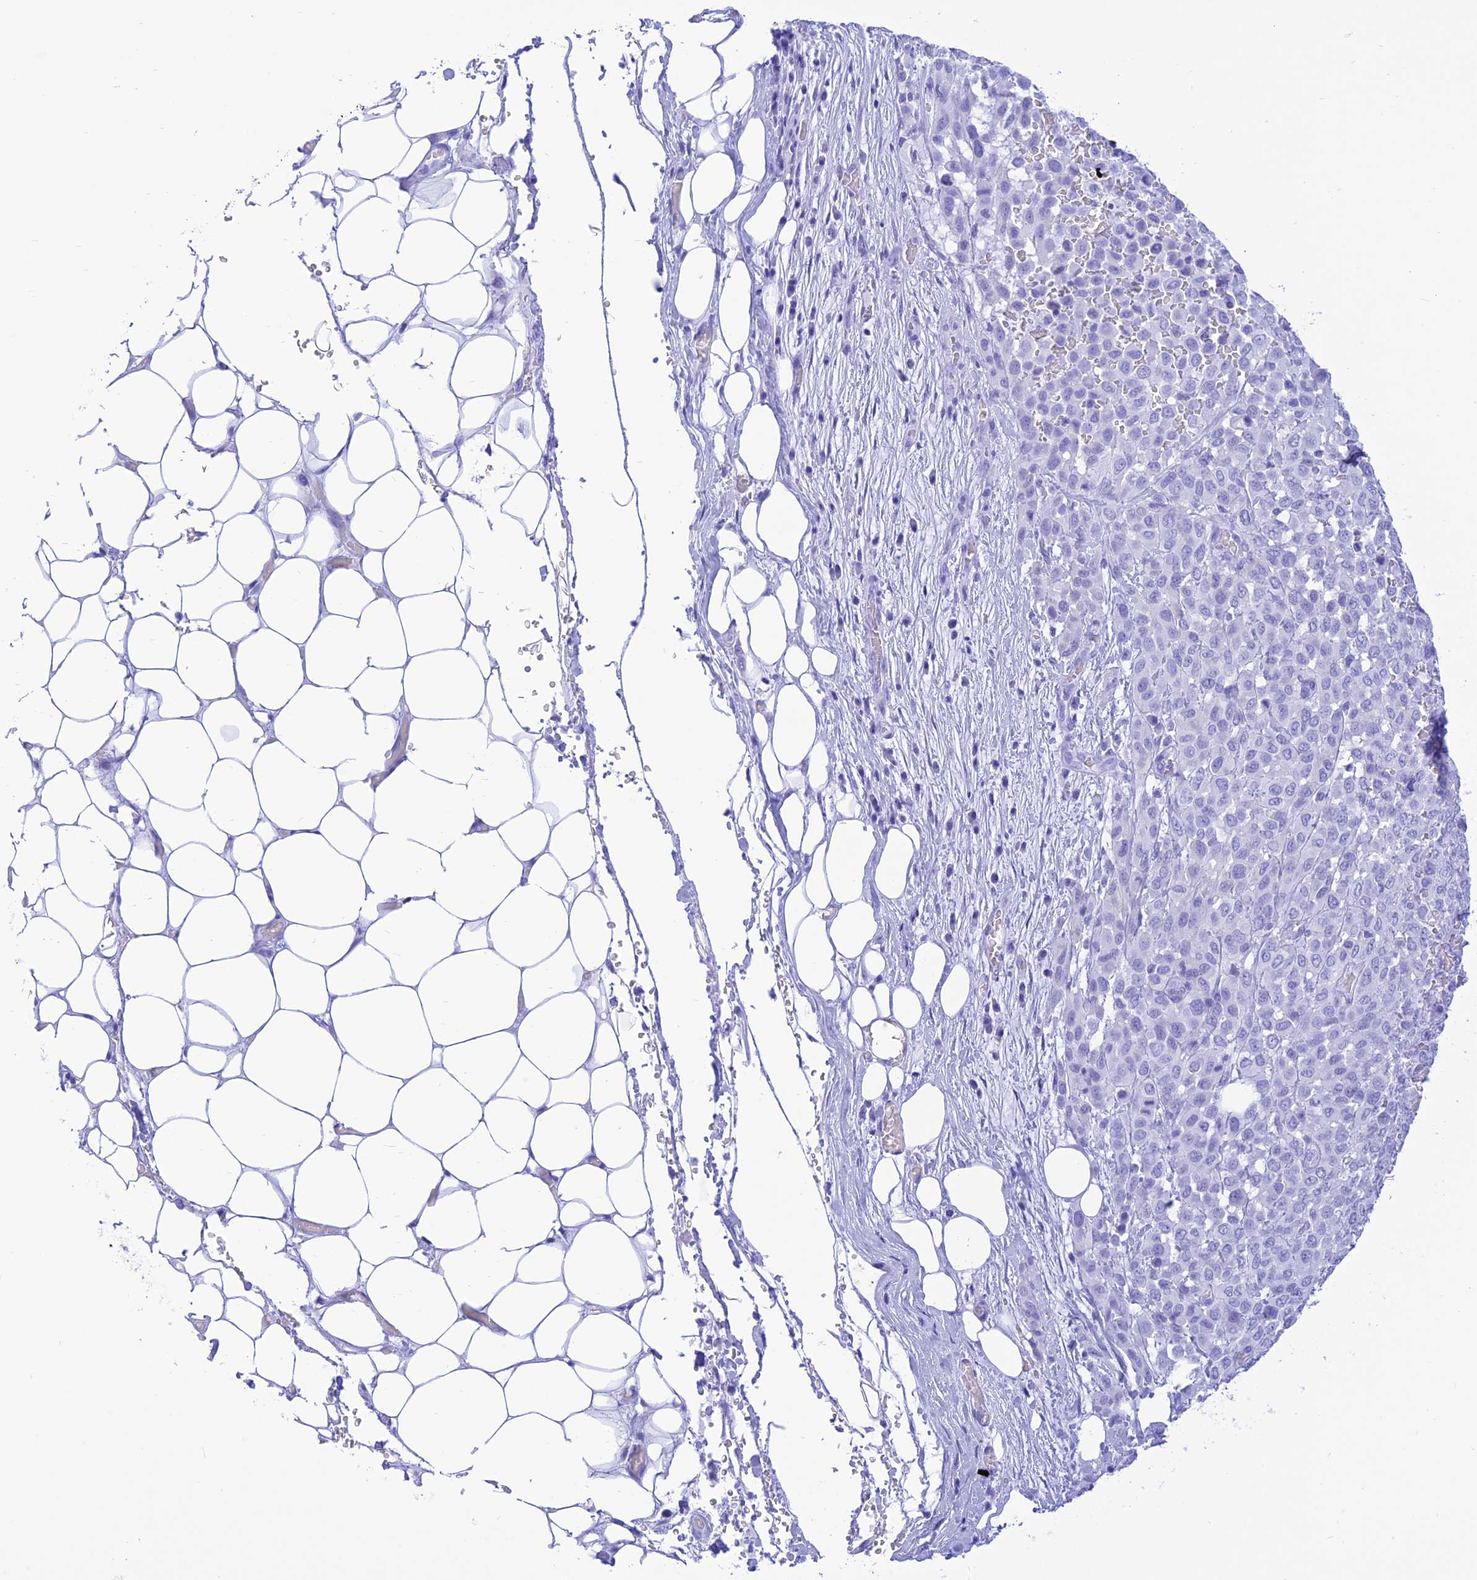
{"staining": {"intensity": "negative", "quantity": "none", "location": "none"}, "tissue": "melanoma", "cell_type": "Tumor cells", "image_type": "cancer", "snomed": [{"axis": "morphology", "description": "Malignant melanoma, Metastatic site"}, {"axis": "topography", "description": "Skin"}], "caption": "A high-resolution micrograph shows immunohistochemistry staining of malignant melanoma (metastatic site), which shows no significant positivity in tumor cells.", "gene": "PRNP", "patient": {"sex": "female", "age": 81}}